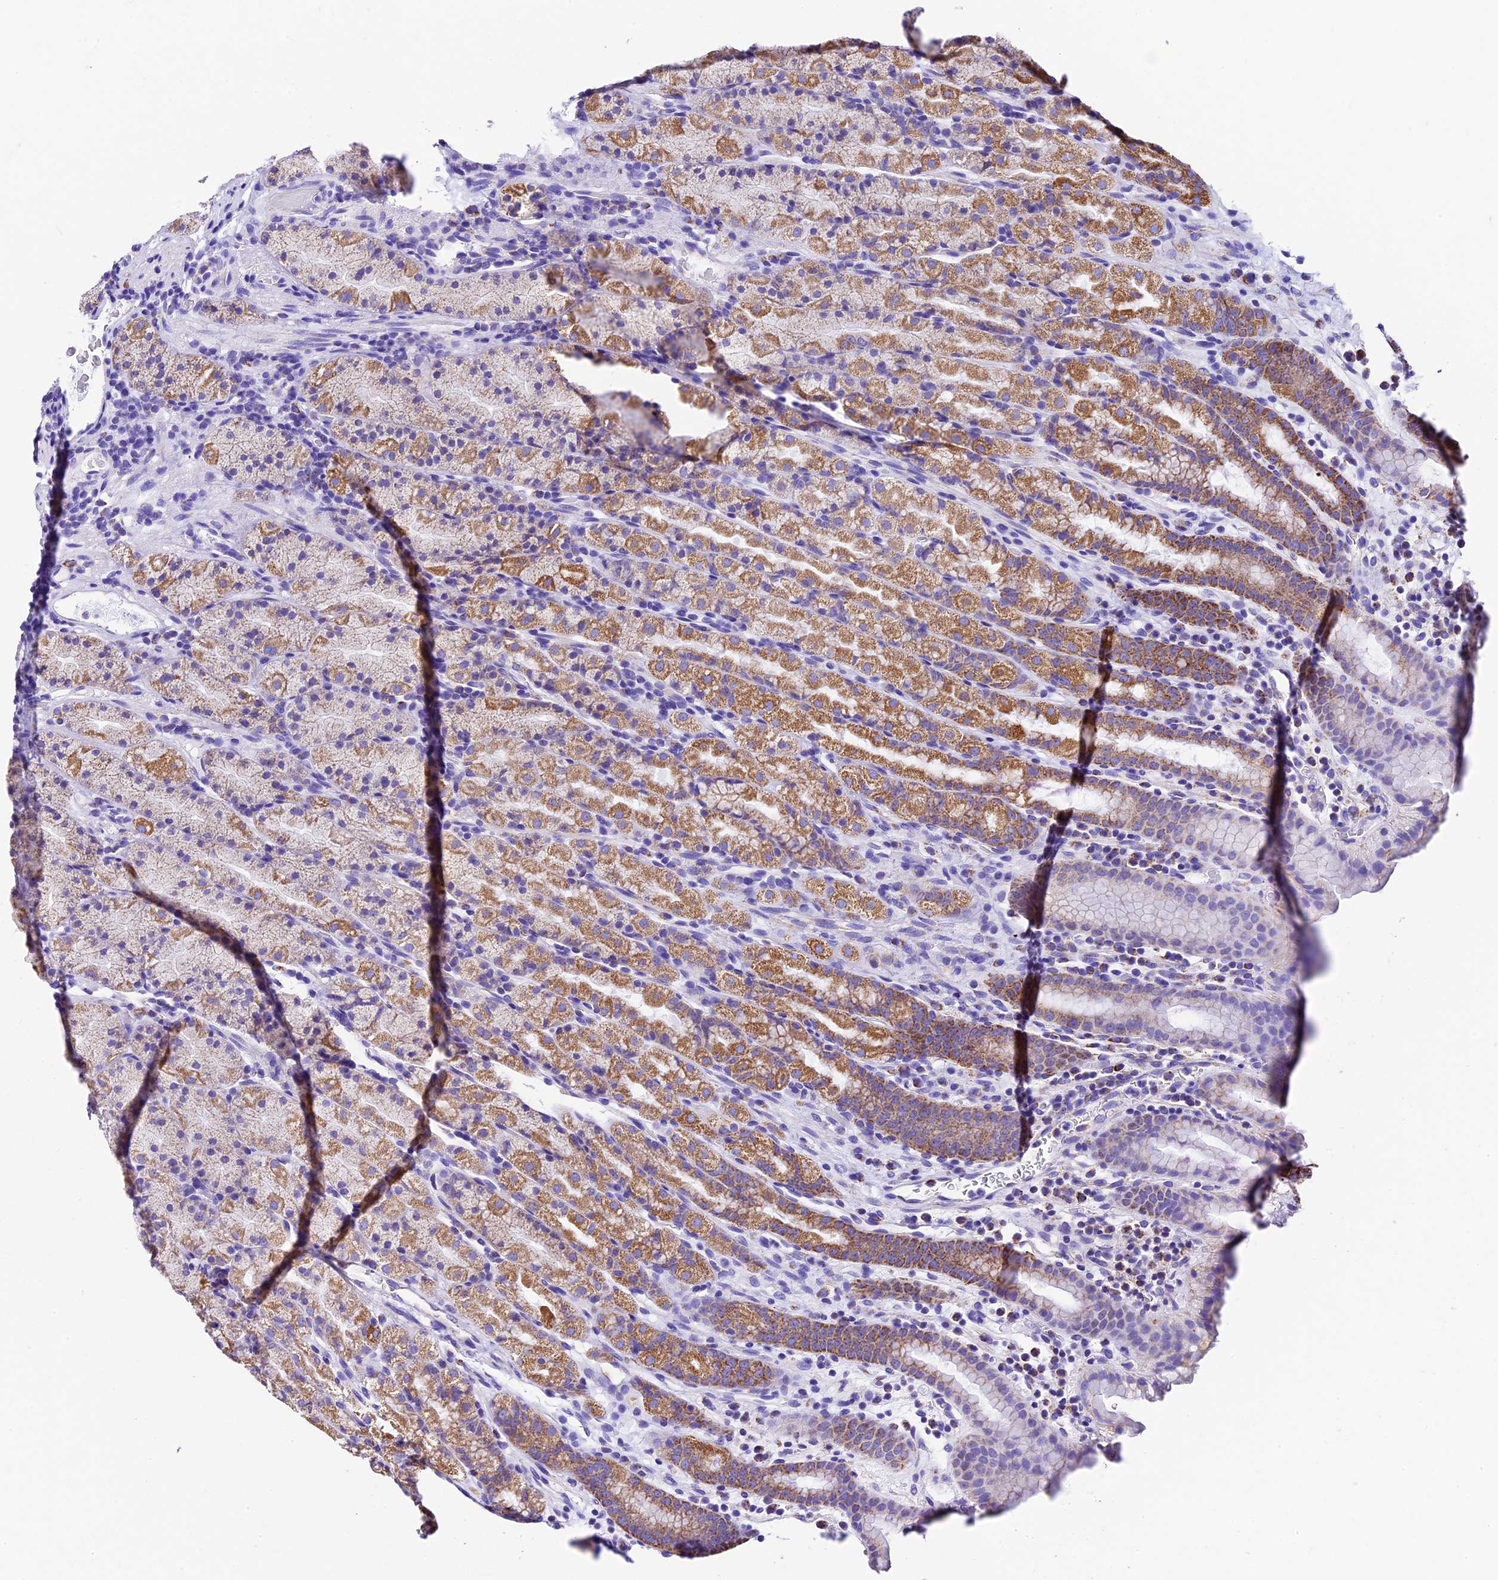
{"staining": {"intensity": "moderate", "quantity": "25%-75%", "location": "cytoplasmic/membranous"}, "tissue": "stomach", "cell_type": "Glandular cells", "image_type": "normal", "snomed": [{"axis": "morphology", "description": "Normal tissue, NOS"}, {"axis": "topography", "description": "Stomach, upper"}, {"axis": "topography", "description": "Stomach, lower"}, {"axis": "topography", "description": "Small intestine"}], "caption": "This histopathology image exhibits unremarkable stomach stained with IHC to label a protein in brown. The cytoplasmic/membranous of glandular cells show moderate positivity for the protein. Nuclei are counter-stained blue.", "gene": "DCAF5", "patient": {"sex": "male", "age": 68}}